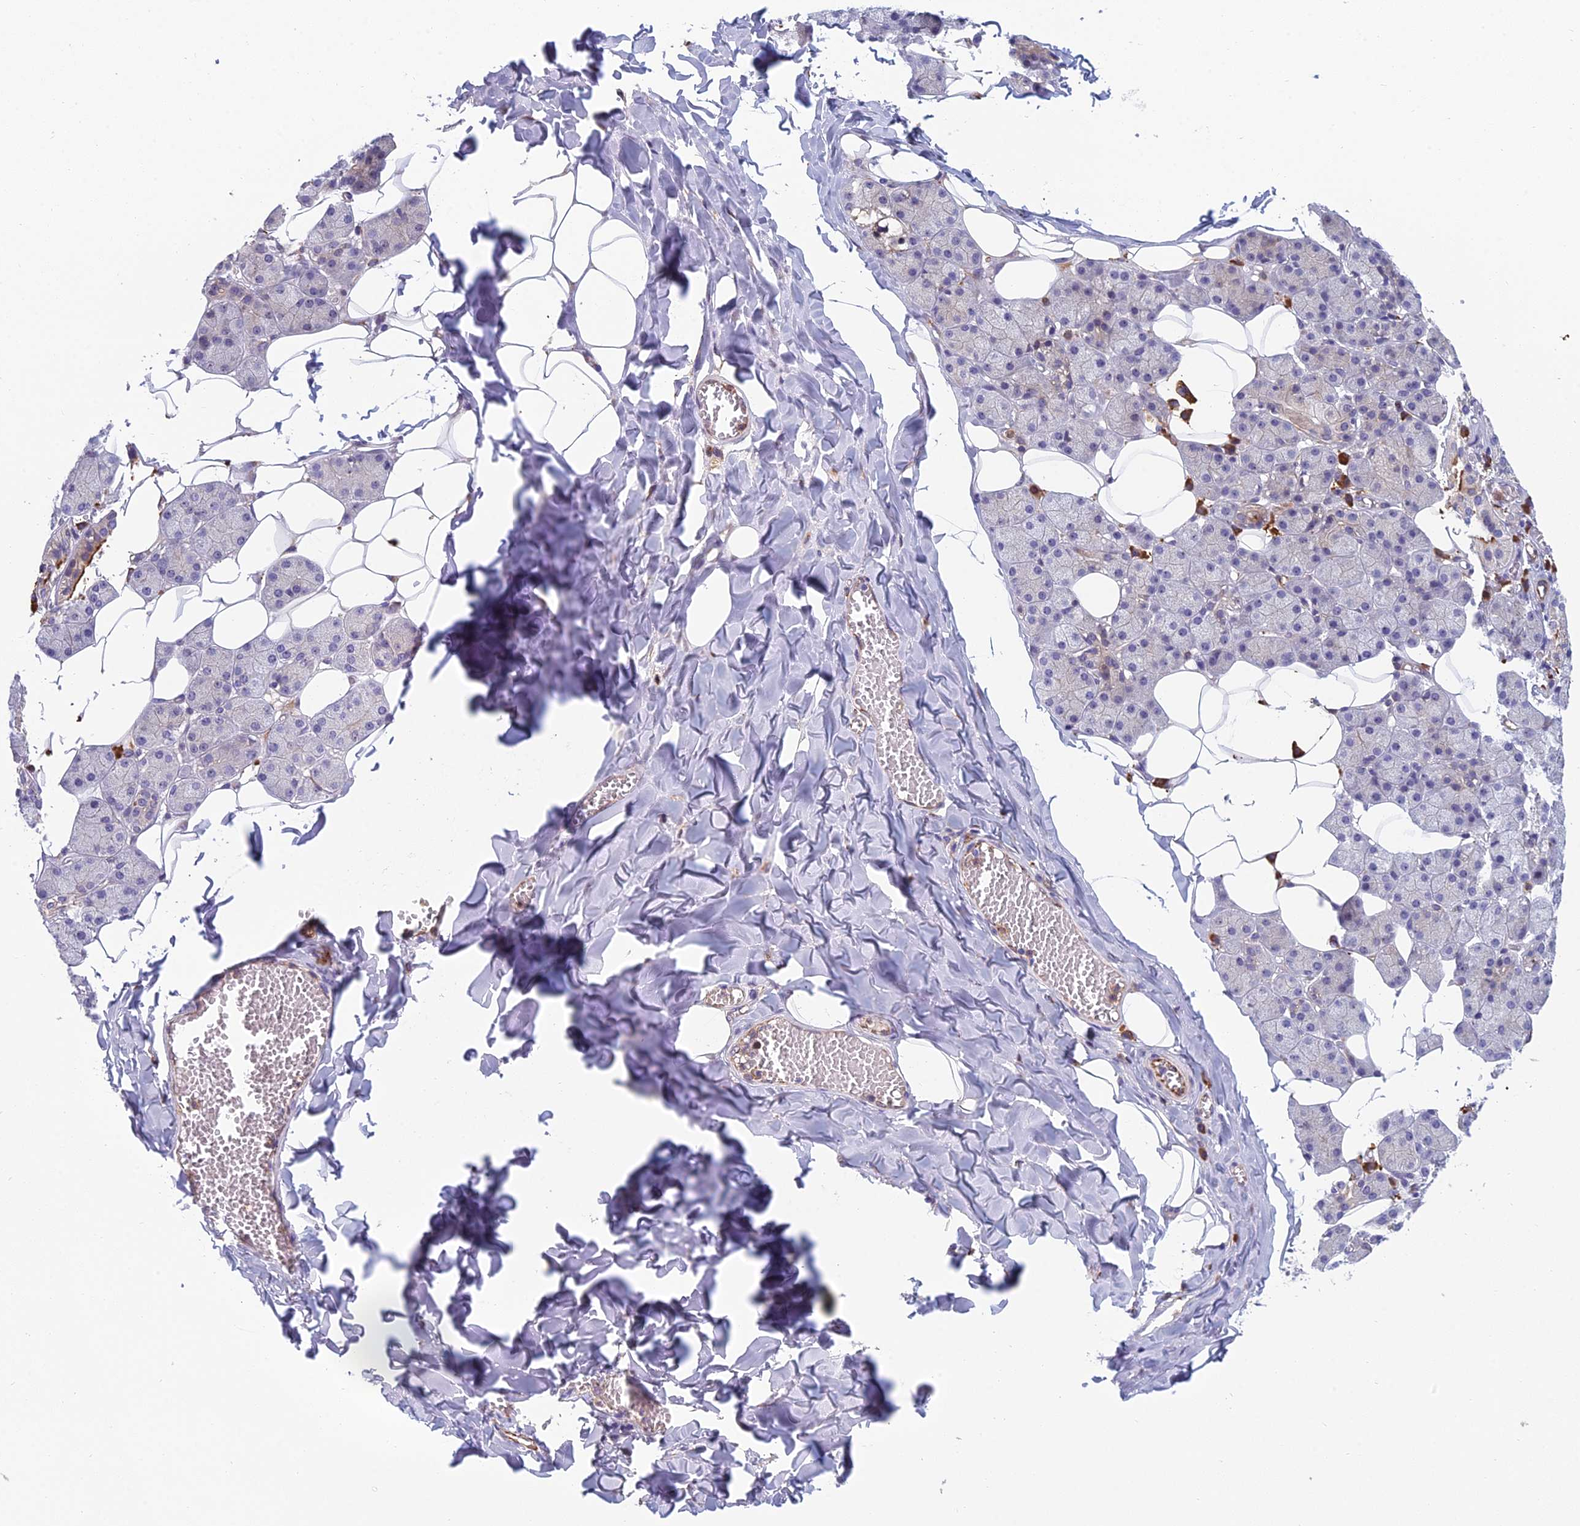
{"staining": {"intensity": "weak", "quantity": "25%-75%", "location": "cytoplasmic/membranous,nuclear"}, "tissue": "salivary gland", "cell_type": "Glandular cells", "image_type": "normal", "snomed": [{"axis": "morphology", "description": "Normal tissue, NOS"}, {"axis": "topography", "description": "Salivary gland"}], "caption": "Protein expression analysis of unremarkable salivary gland shows weak cytoplasmic/membranous,nuclear expression in about 25%-75% of glandular cells. Nuclei are stained in blue.", "gene": "NOC2L", "patient": {"sex": "female", "age": 33}}